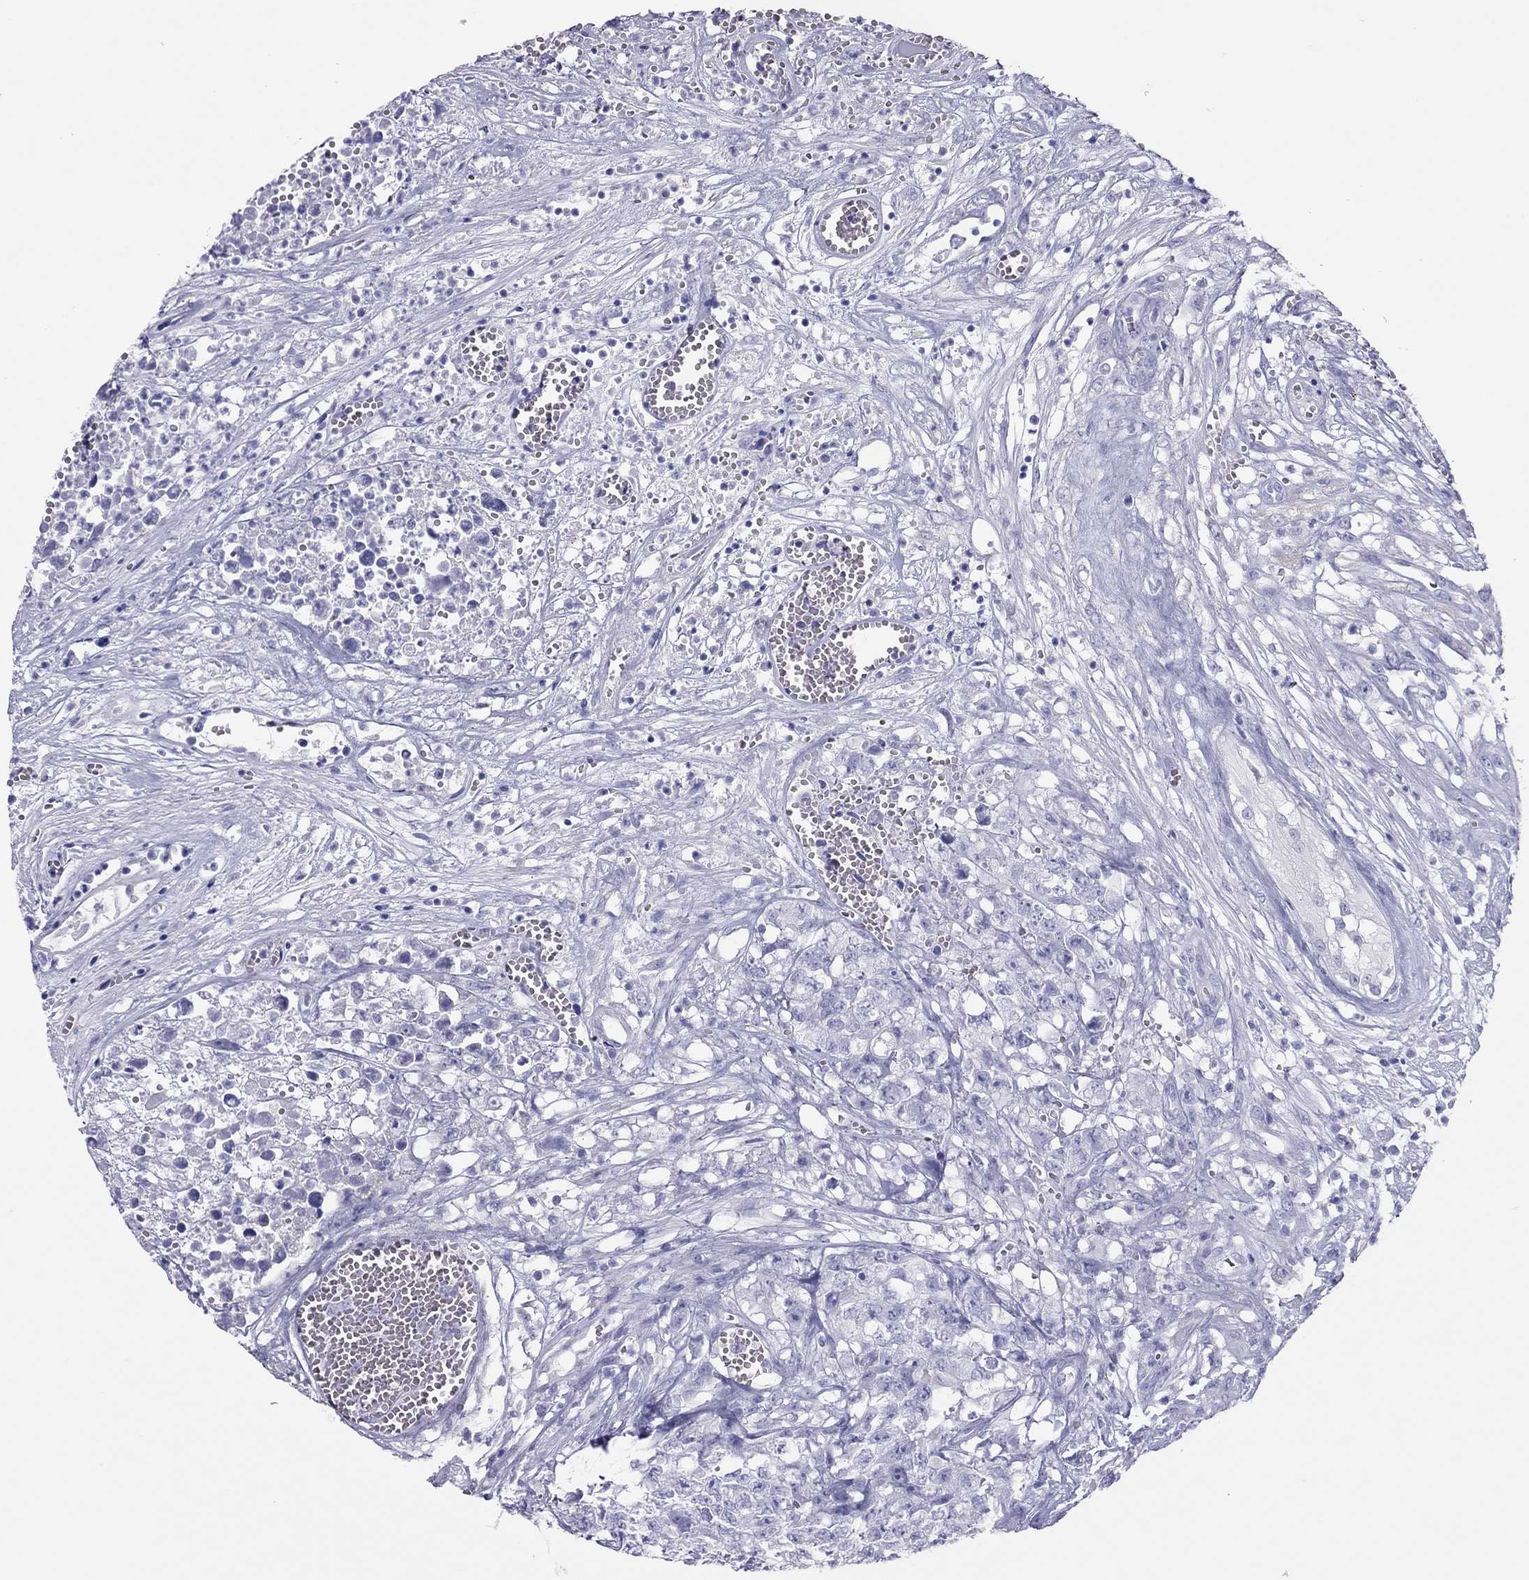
{"staining": {"intensity": "negative", "quantity": "none", "location": "none"}, "tissue": "testis cancer", "cell_type": "Tumor cells", "image_type": "cancer", "snomed": [{"axis": "morphology", "description": "Seminoma, NOS"}, {"axis": "morphology", "description": "Carcinoma, Embryonal, NOS"}, {"axis": "topography", "description": "Testis"}], "caption": "Tumor cells are negative for protein expression in human testis embryonal carcinoma.", "gene": "TSHB", "patient": {"sex": "male", "age": 22}}